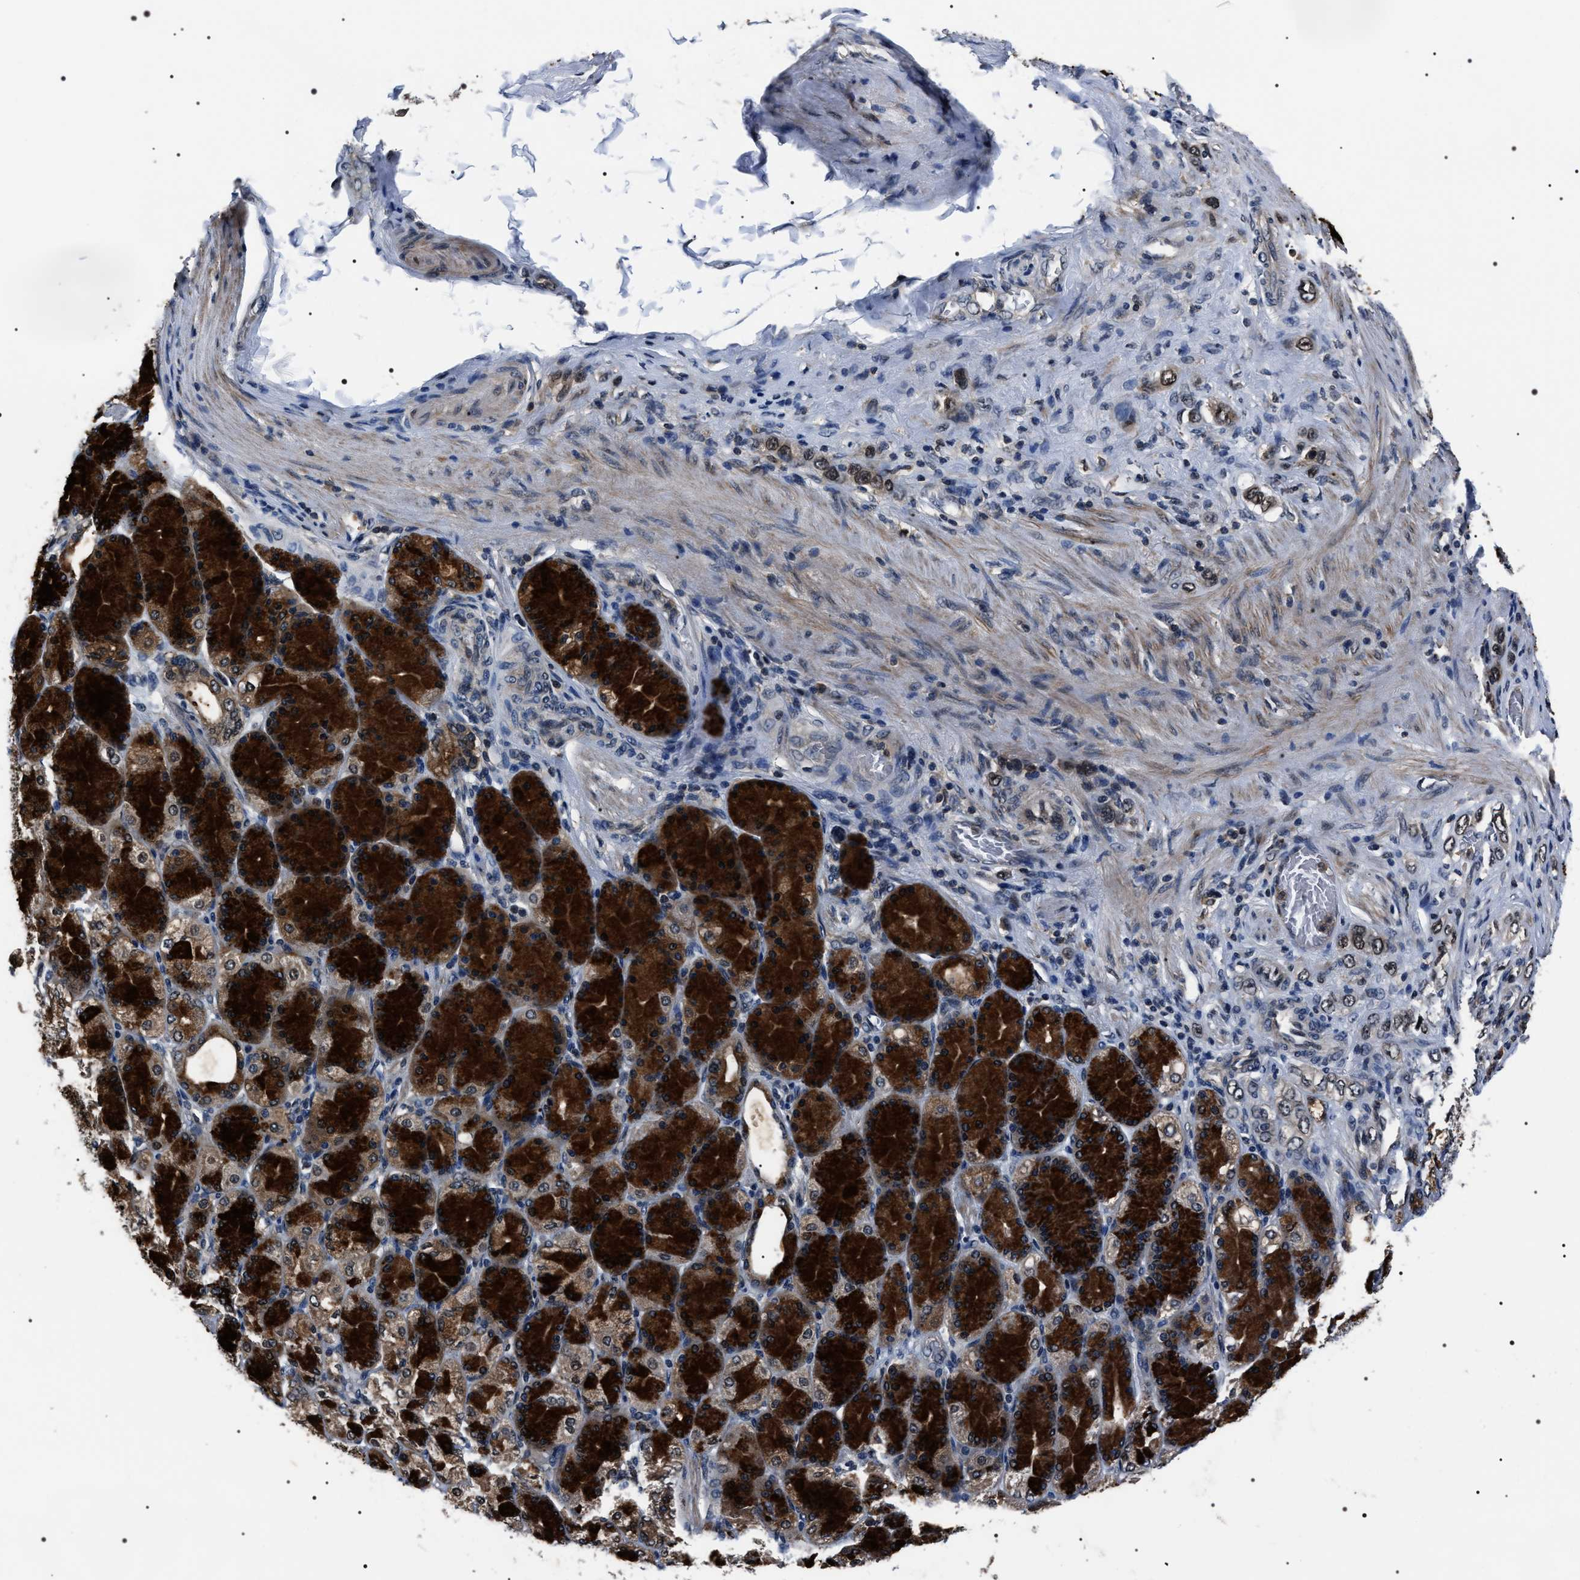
{"staining": {"intensity": "weak", "quantity": ">75%", "location": "nuclear"}, "tissue": "stomach cancer", "cell_type": "Tumor cells", "image_type": "cancer", "snomed": [{"axis": "morphology", "description": "Normal tissue, NOS"}, {"axis": "morphology", "description": "Adenocarcinoma, NOS"}, {"axis": "morphology", "description": "Adenocarcinoma, High grade"}, {"axis": "topography", "description": "Stomach, upper"}, {"axis": "topography", "description": "Stomach"}], "caption": "Protein expression analysis of stomach cancer (high-grade adenocarcinoma) reveals weak nuclear positivity in about >75% of tumor cells. (brown staining indicates protein expression, while blue staining denotes nuclei).", "gene": "SIPA1", "patient": {"sex": "female", "age": 65}}